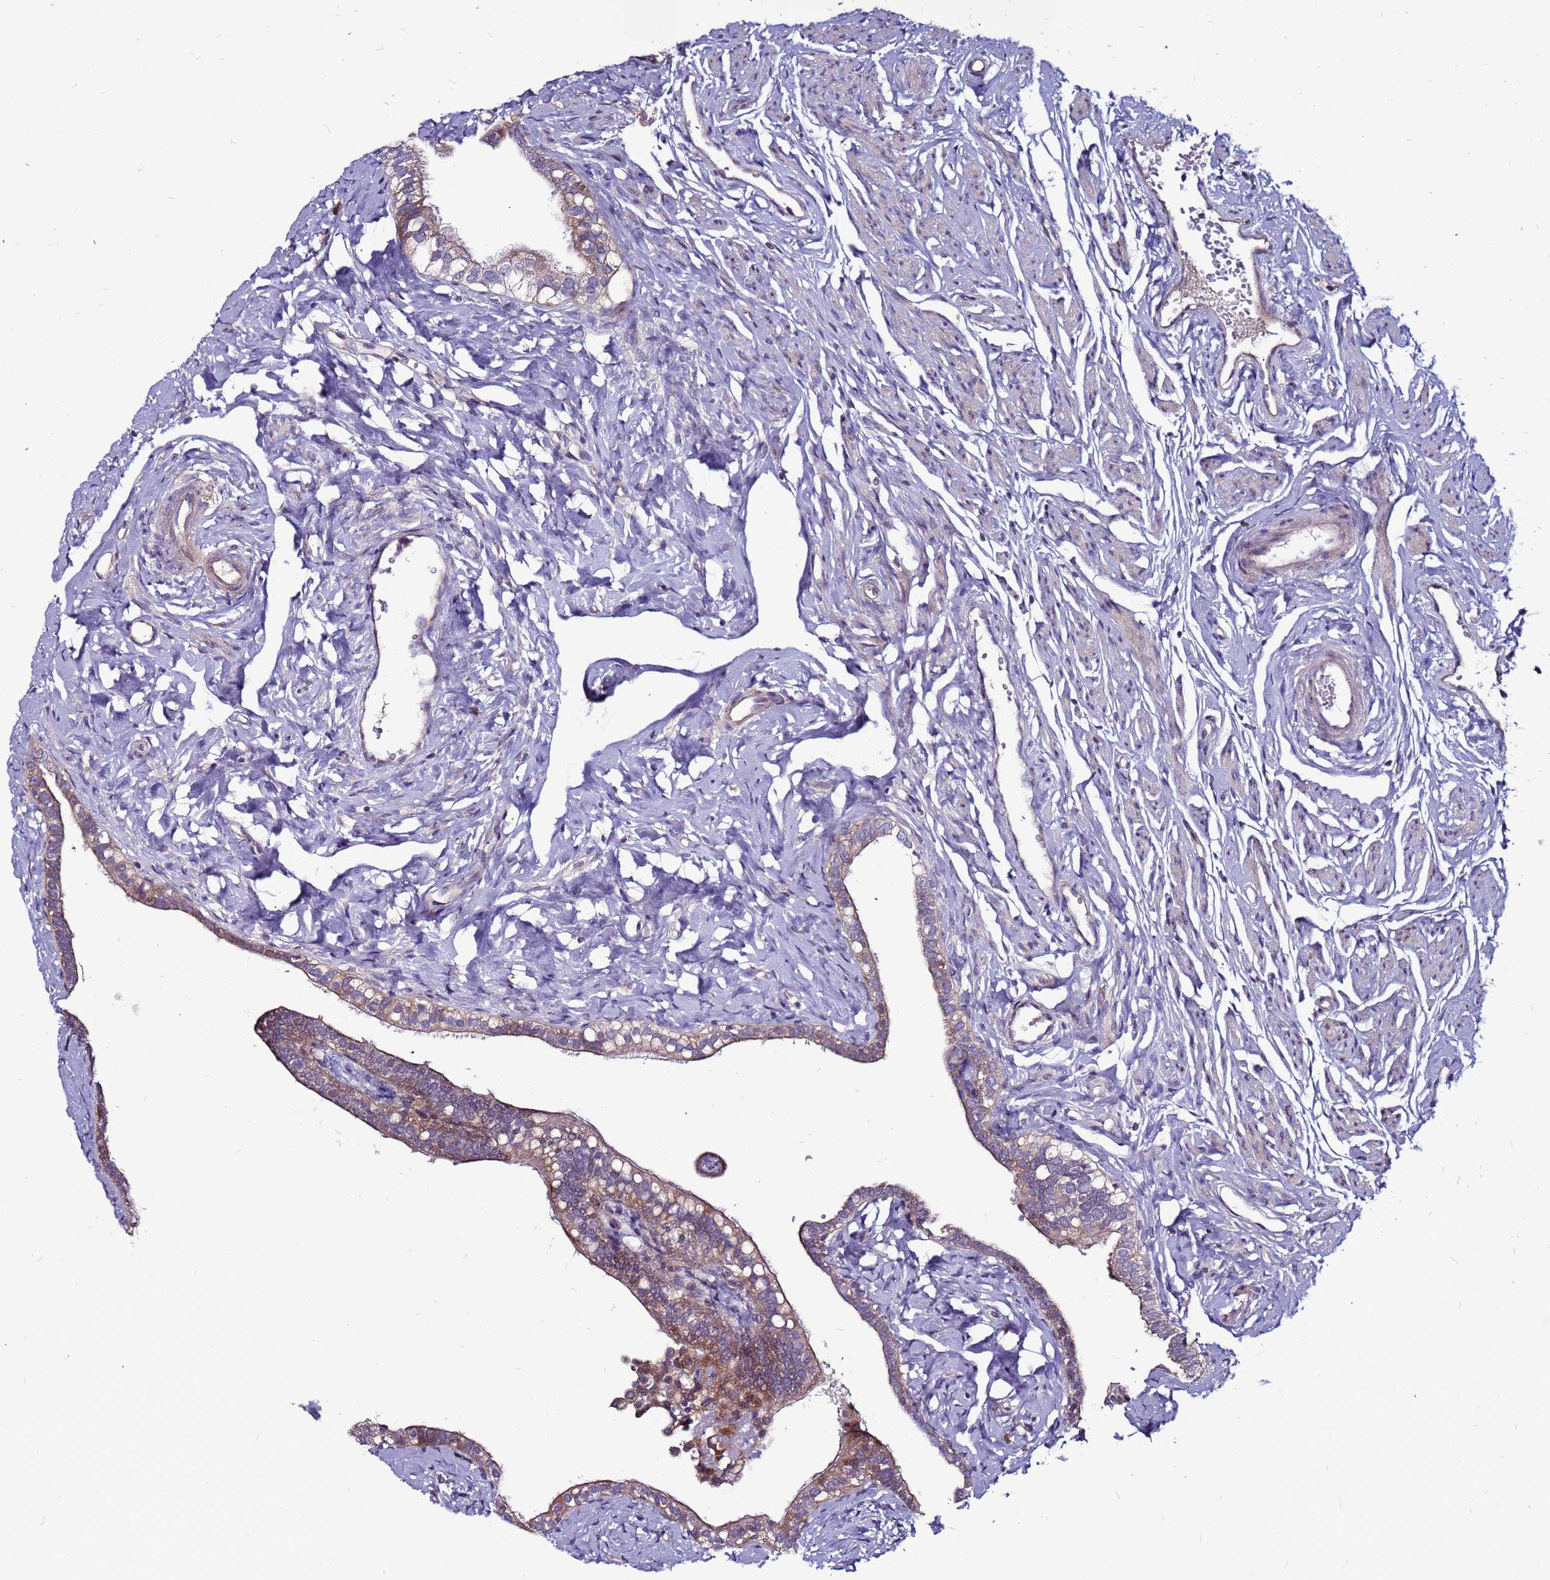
{"staining": {"intensity": "moderate", "quantity": "25%-75%", "location": "cytoplasmic/membranous"}, "tissue": "fallopian tube", "cell_type": "Glandular cells", "image_type": "normal", "snomed": [{"axis": "morphology", "description": "Normal tissue, NOS"}, {"axis": "topography", "description": "Fallopian tube"}], "caption": "This histopathology image exhibits IHC staining of normal human fallopian tube, with medium moderate cytoplasmic/membranous expression in about 25%-75% of glandular cells.", "gene": "GPN3", "patient": {"sex": "female", "age": 66}}